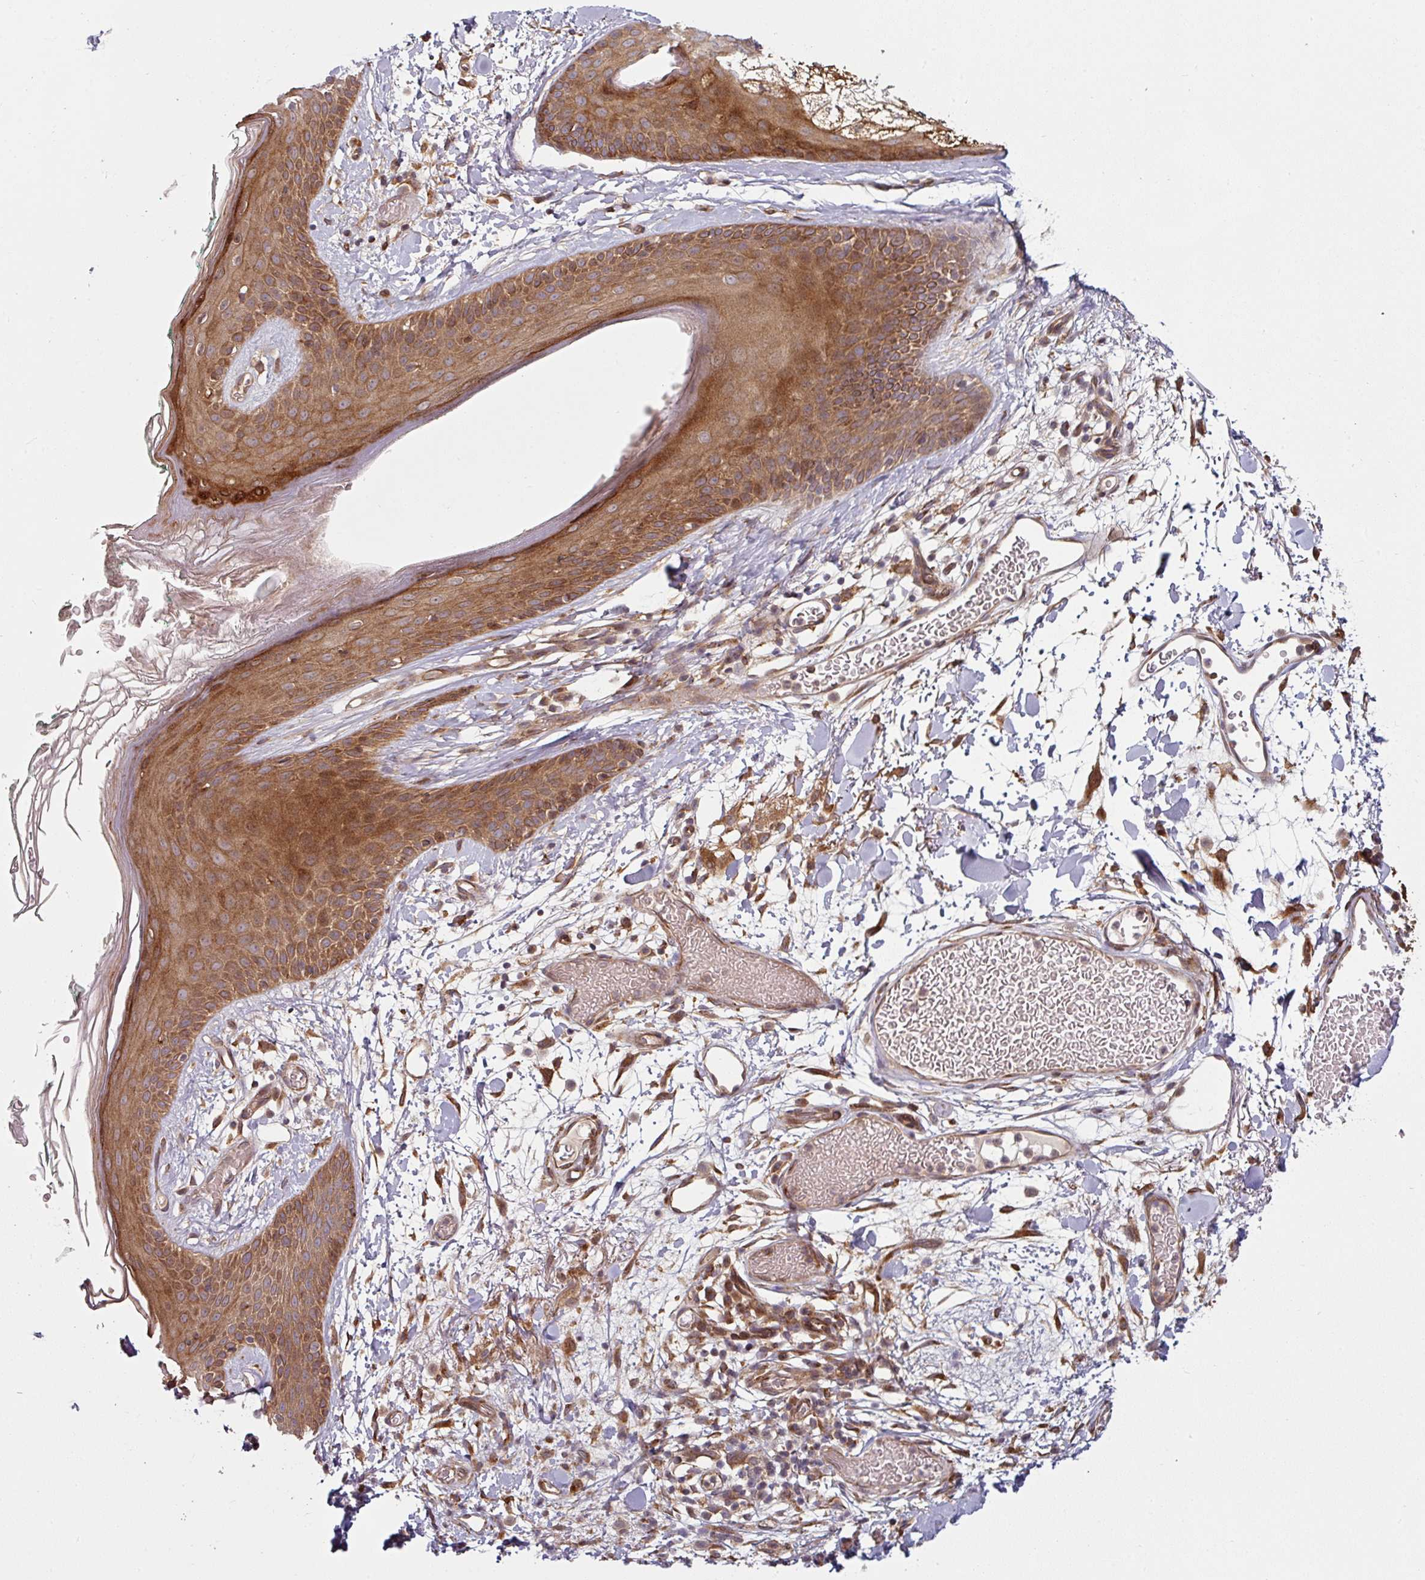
{"staining": {"intensity": "strong", "quantity": ">75%", "location": "cytoplasmic/membranous"}, "tissue": "skin", "cell_type": "Fibroblasts", "image_type": "normal", "snomed": [{"axis": "morphology", "description": "Normal tissue, NOS"}, {"axis": "topography", "description": "Skin"}], "caption": "An image of skin stained for a protein shows strong cytoplasmic/membranous brown staining in fibroblasts.", "gene": "RAB5A", "patient": {"sex": "male", "age": 79}}